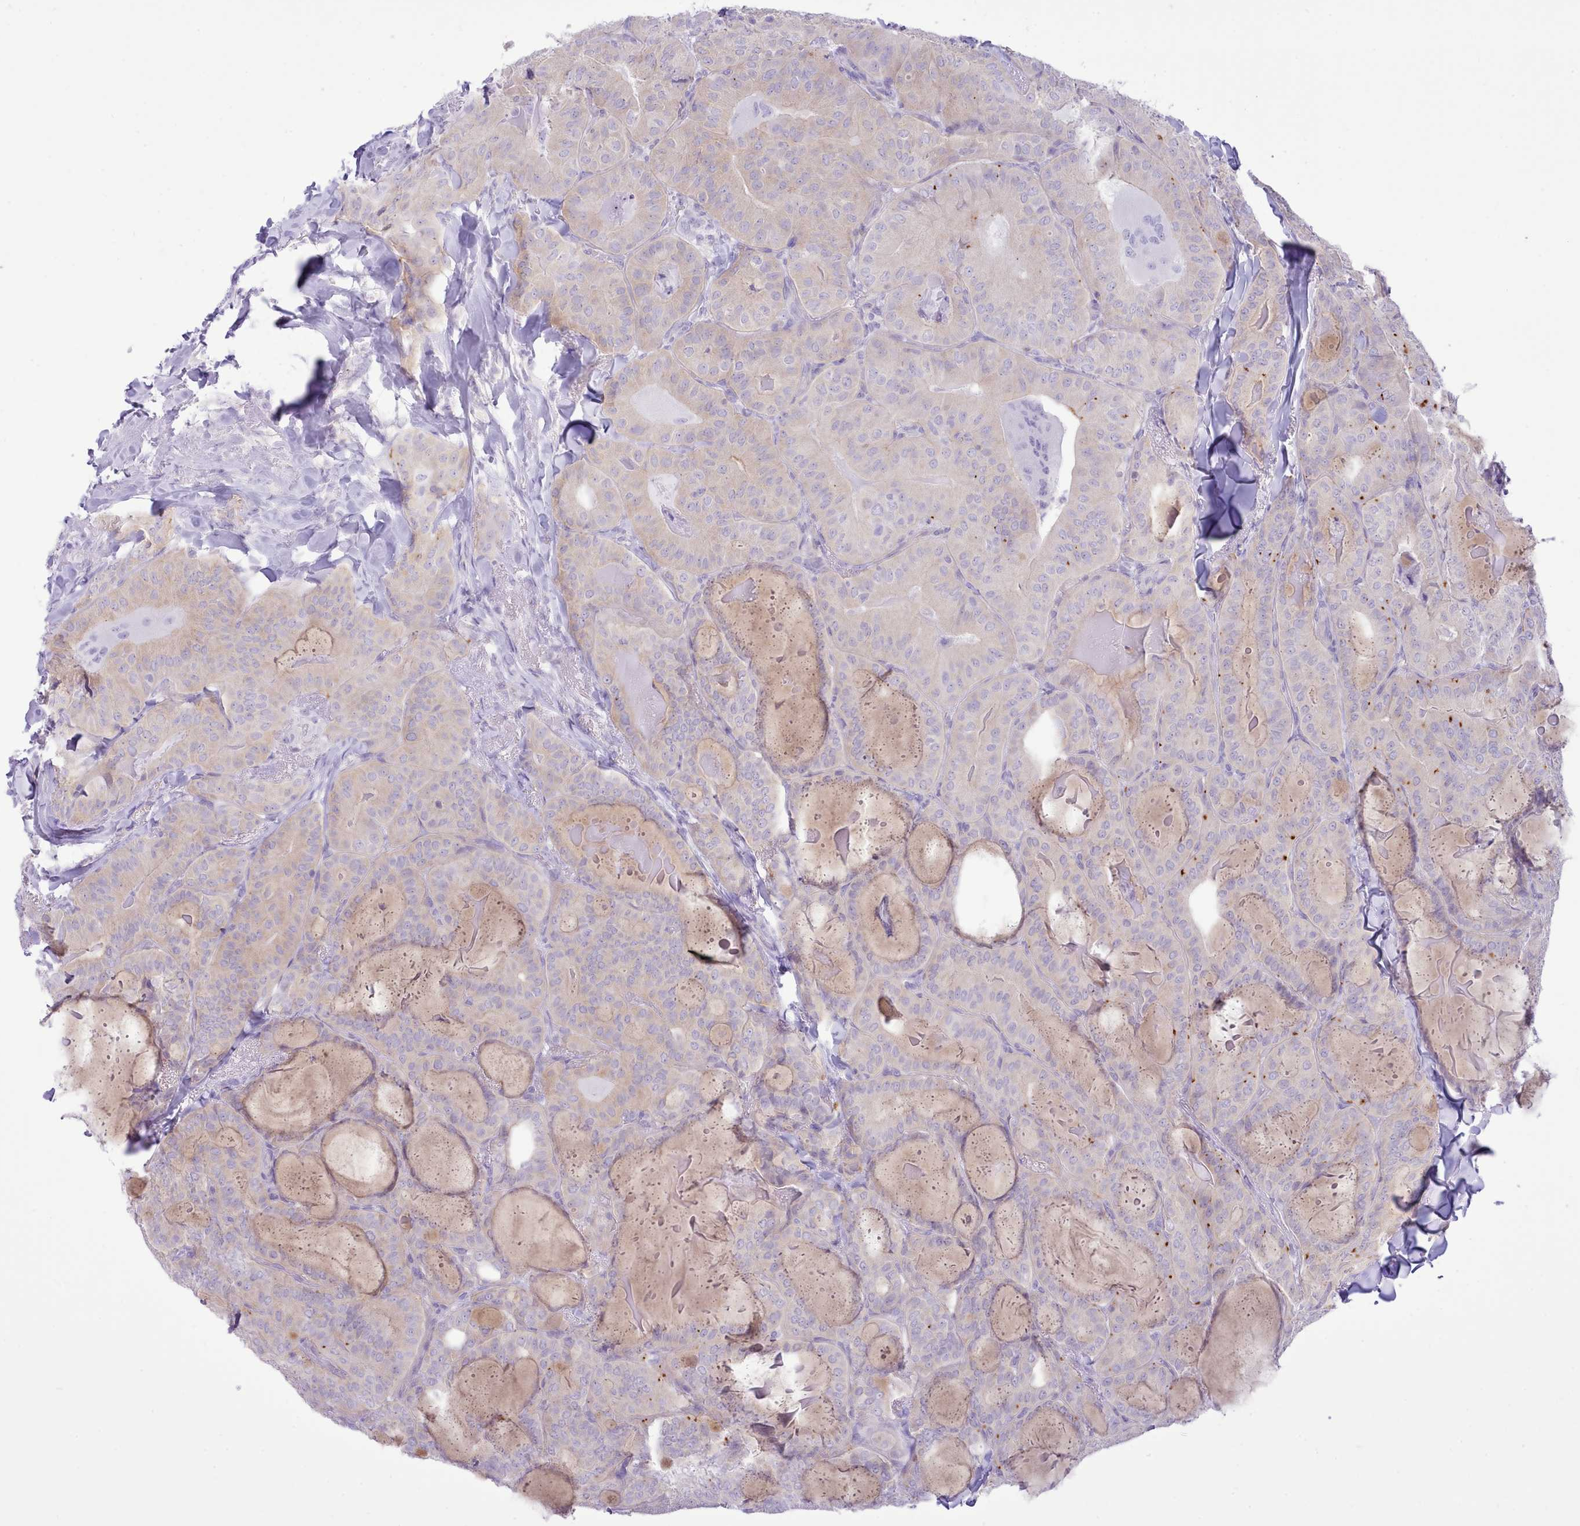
{"staining": {"intensity": "negative", "quantity": "none", "location": "none"}, "tissue": "thyroid cancer", "cell_type": "Tumor cells", "image_type": "cancer", "snomed": [{"axis": "morphology", "description": "Papillary adenocarcinoma, NOS"}, {"axis": "topography", "description": "Thyroid gland"}], "caption": "Immunohistochemical staining of thyroid cancer (papillary adenocarcinoma) shows no significant expression in tumor cells.", "gene": "MDFI", "patient": {"sex": "female", "age": 68}}